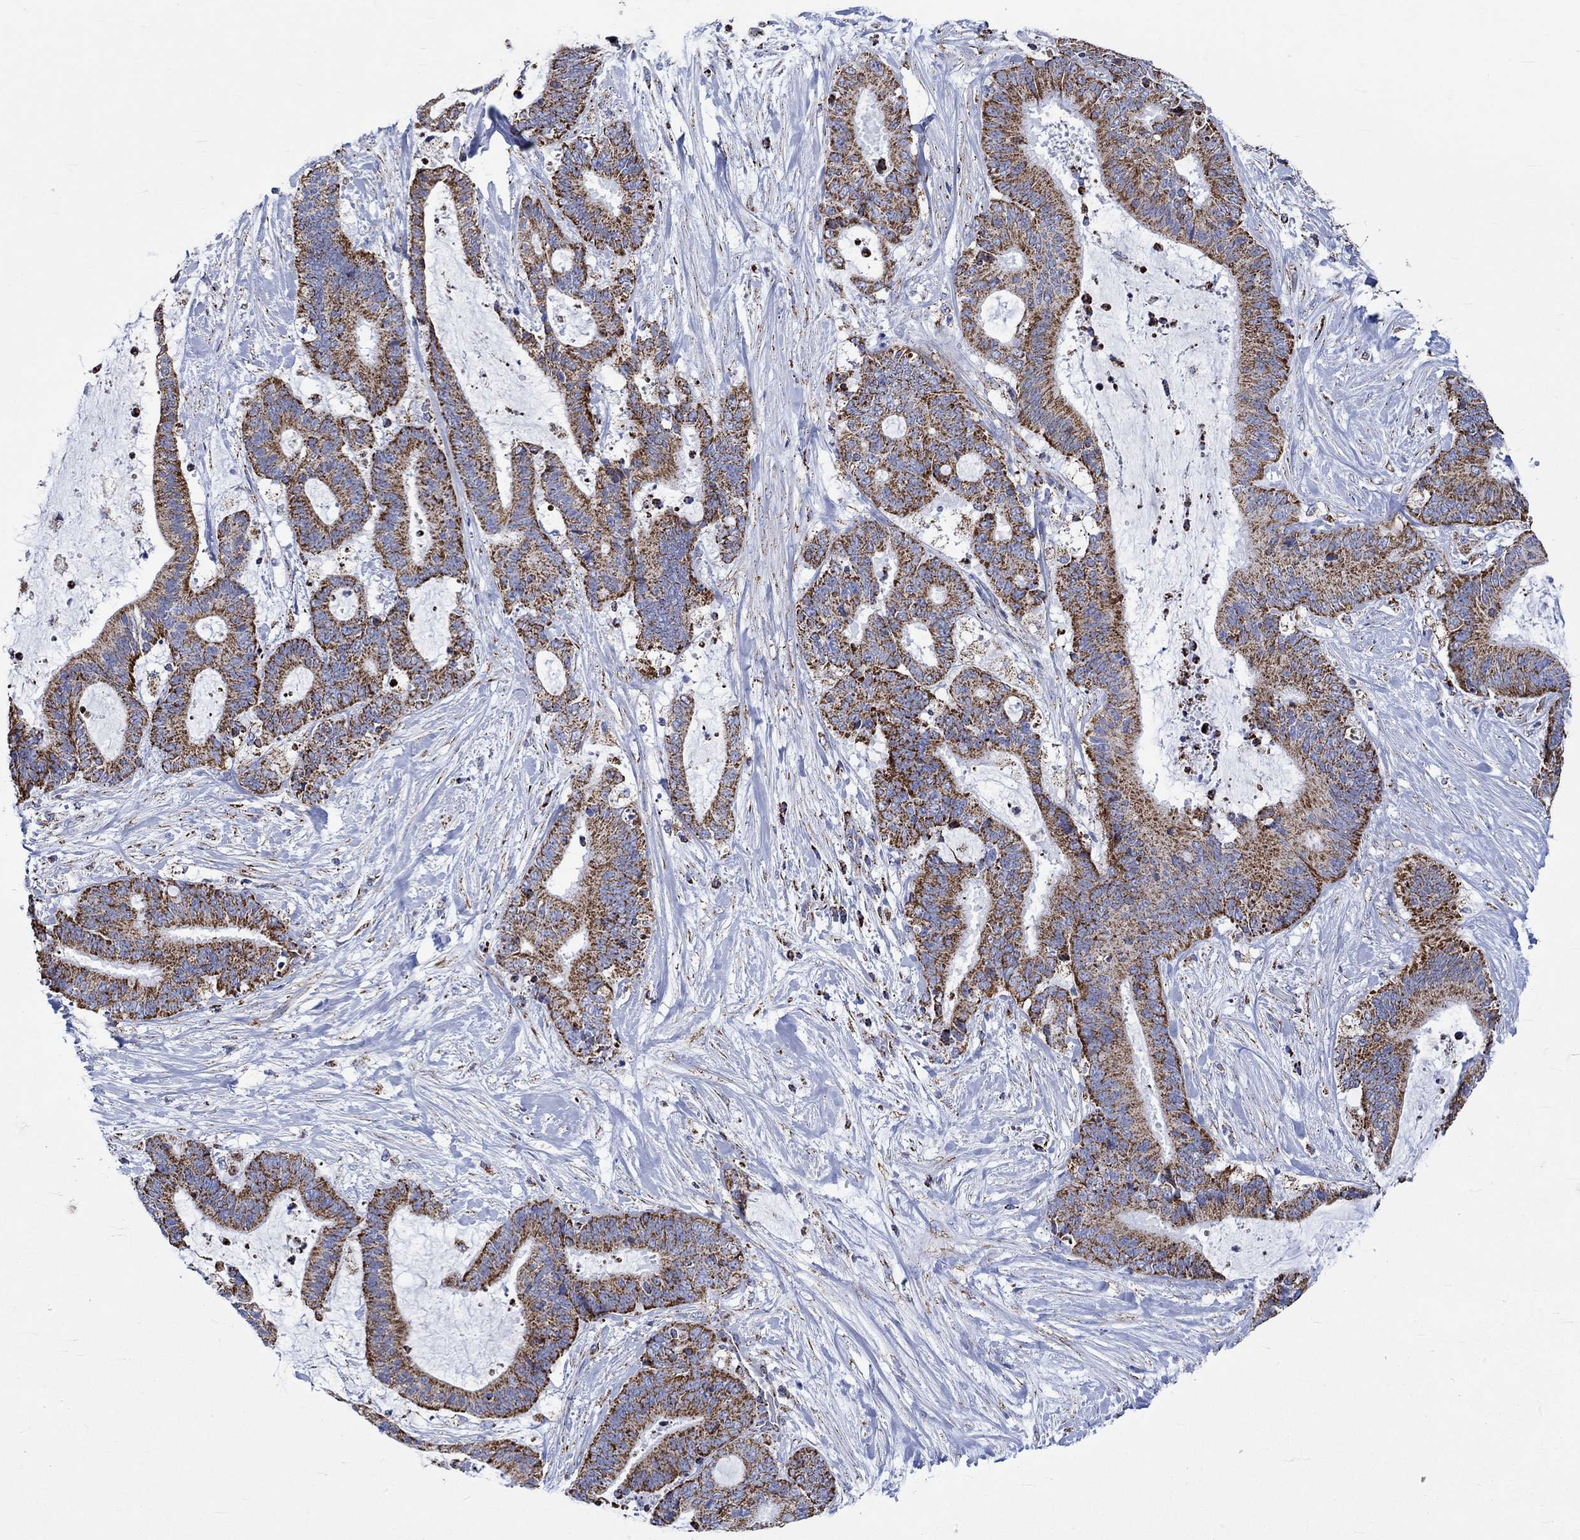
{"staining": {"intensity": "strong", "quantity": ">75%", "location": "cytoplasmic/membranous"}, "tissue": "liver cancer", "cell_type": "Tumor cells", "image_type": "cancer", "snomed": [{"axis": "morphology", "description": "Cholangiocarcinoma"}, {"axis": "topography", "description": "Liver"}], "caption": "Immunohistochemistry (IHC) image of cholangiocarcinoma (liver) stained for a protein (brown), which reveals high levels of strong cytoplasmic/membranous positivity in approximately >75% of tumor cells.", "gene": "RCE1", "patient": {"sex": "female", "age": 73}}